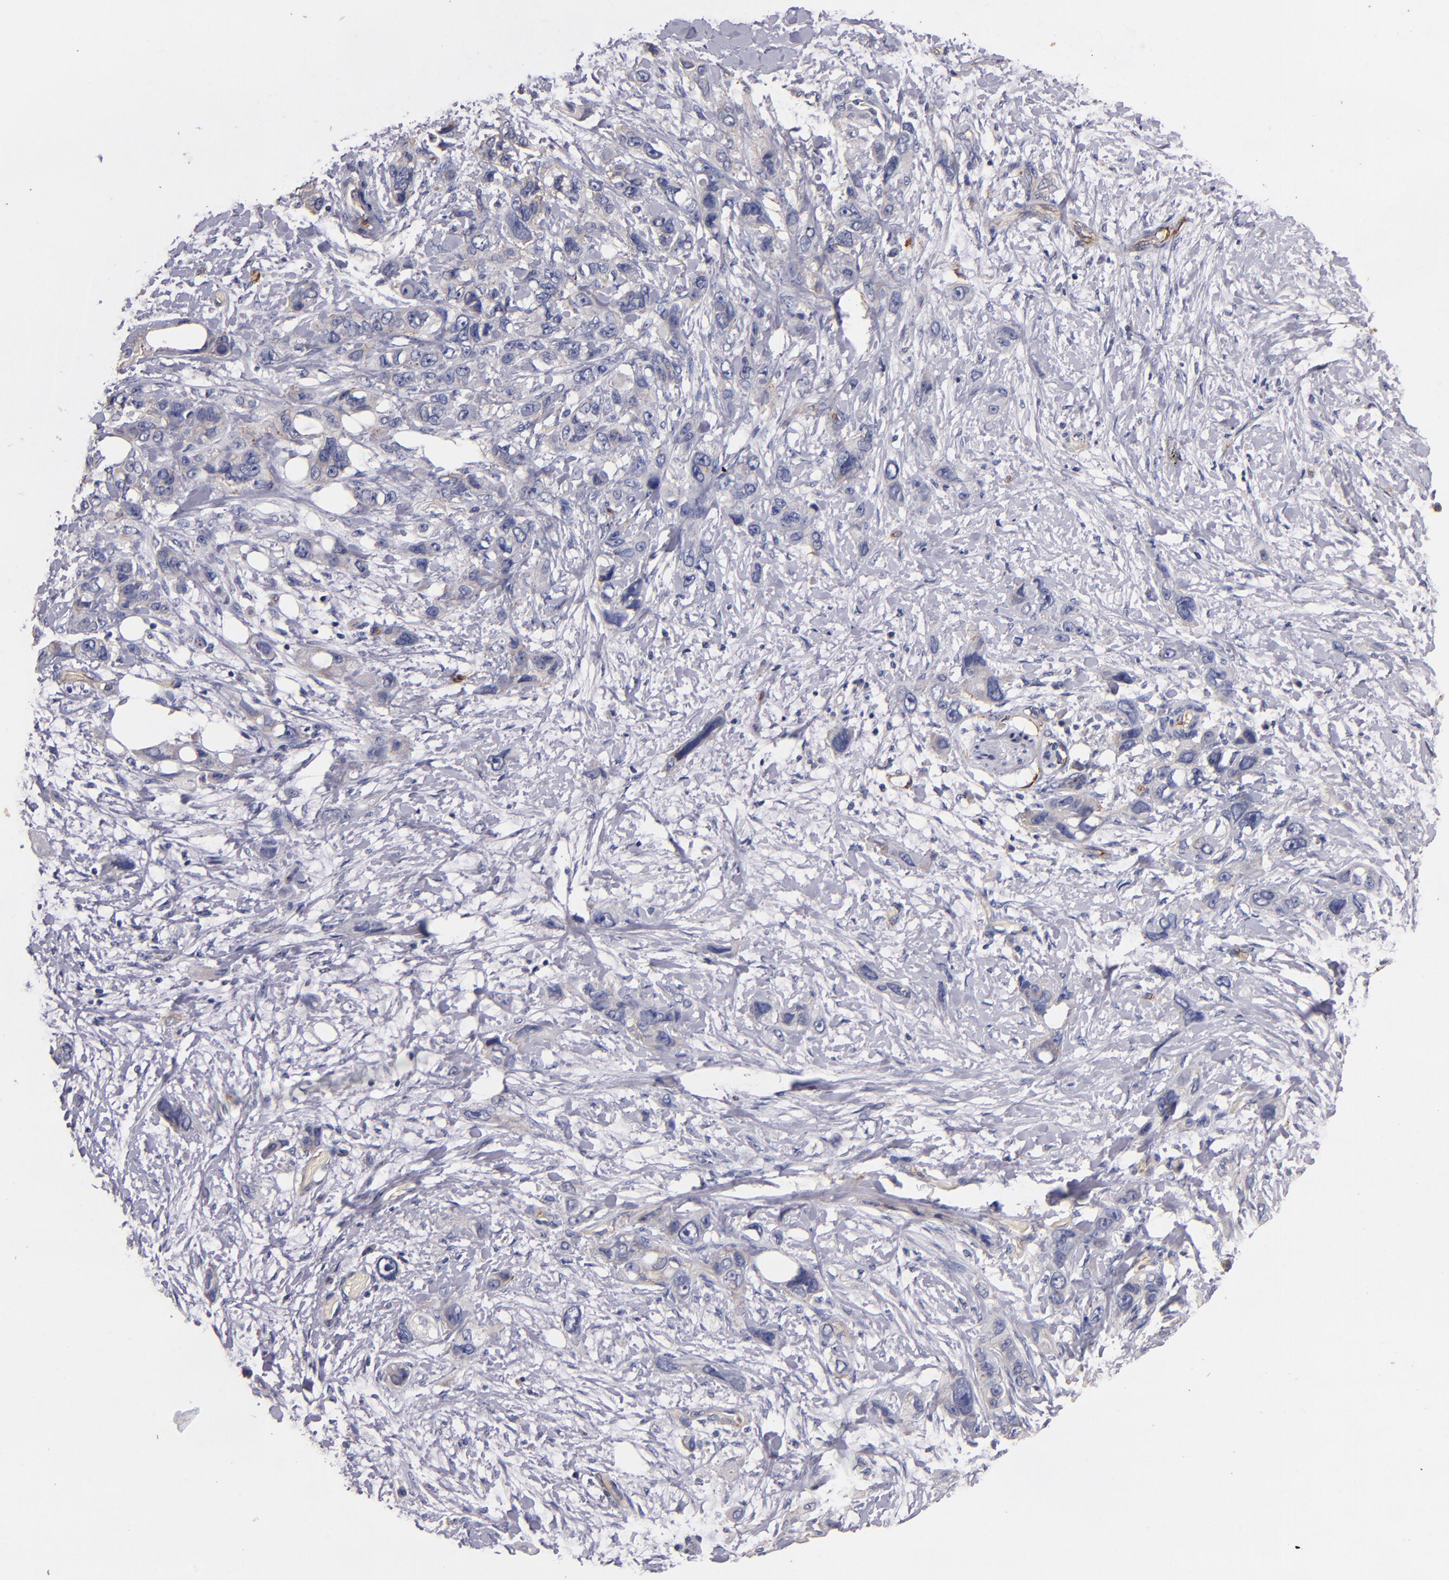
{"staining": {"intensity": "weak", "quantity": "<25%", "location": "cytoplasmic/membranous"}, "tissue": "stomach cancer", "cell_type": "Tumor cells", "image_type": "cancer", "snomed": [{"axis": "morphology", "description": "Adenocarcinoma, NOS"}, {"axis": "topography", "description": "Stomach, upper"}], "caption": "This is an IHC micrograph of human stomach cancer. There is no expression in tumor cells.", "gene": "CLDN5", "patient": {"sex": "male", "age": 47}}